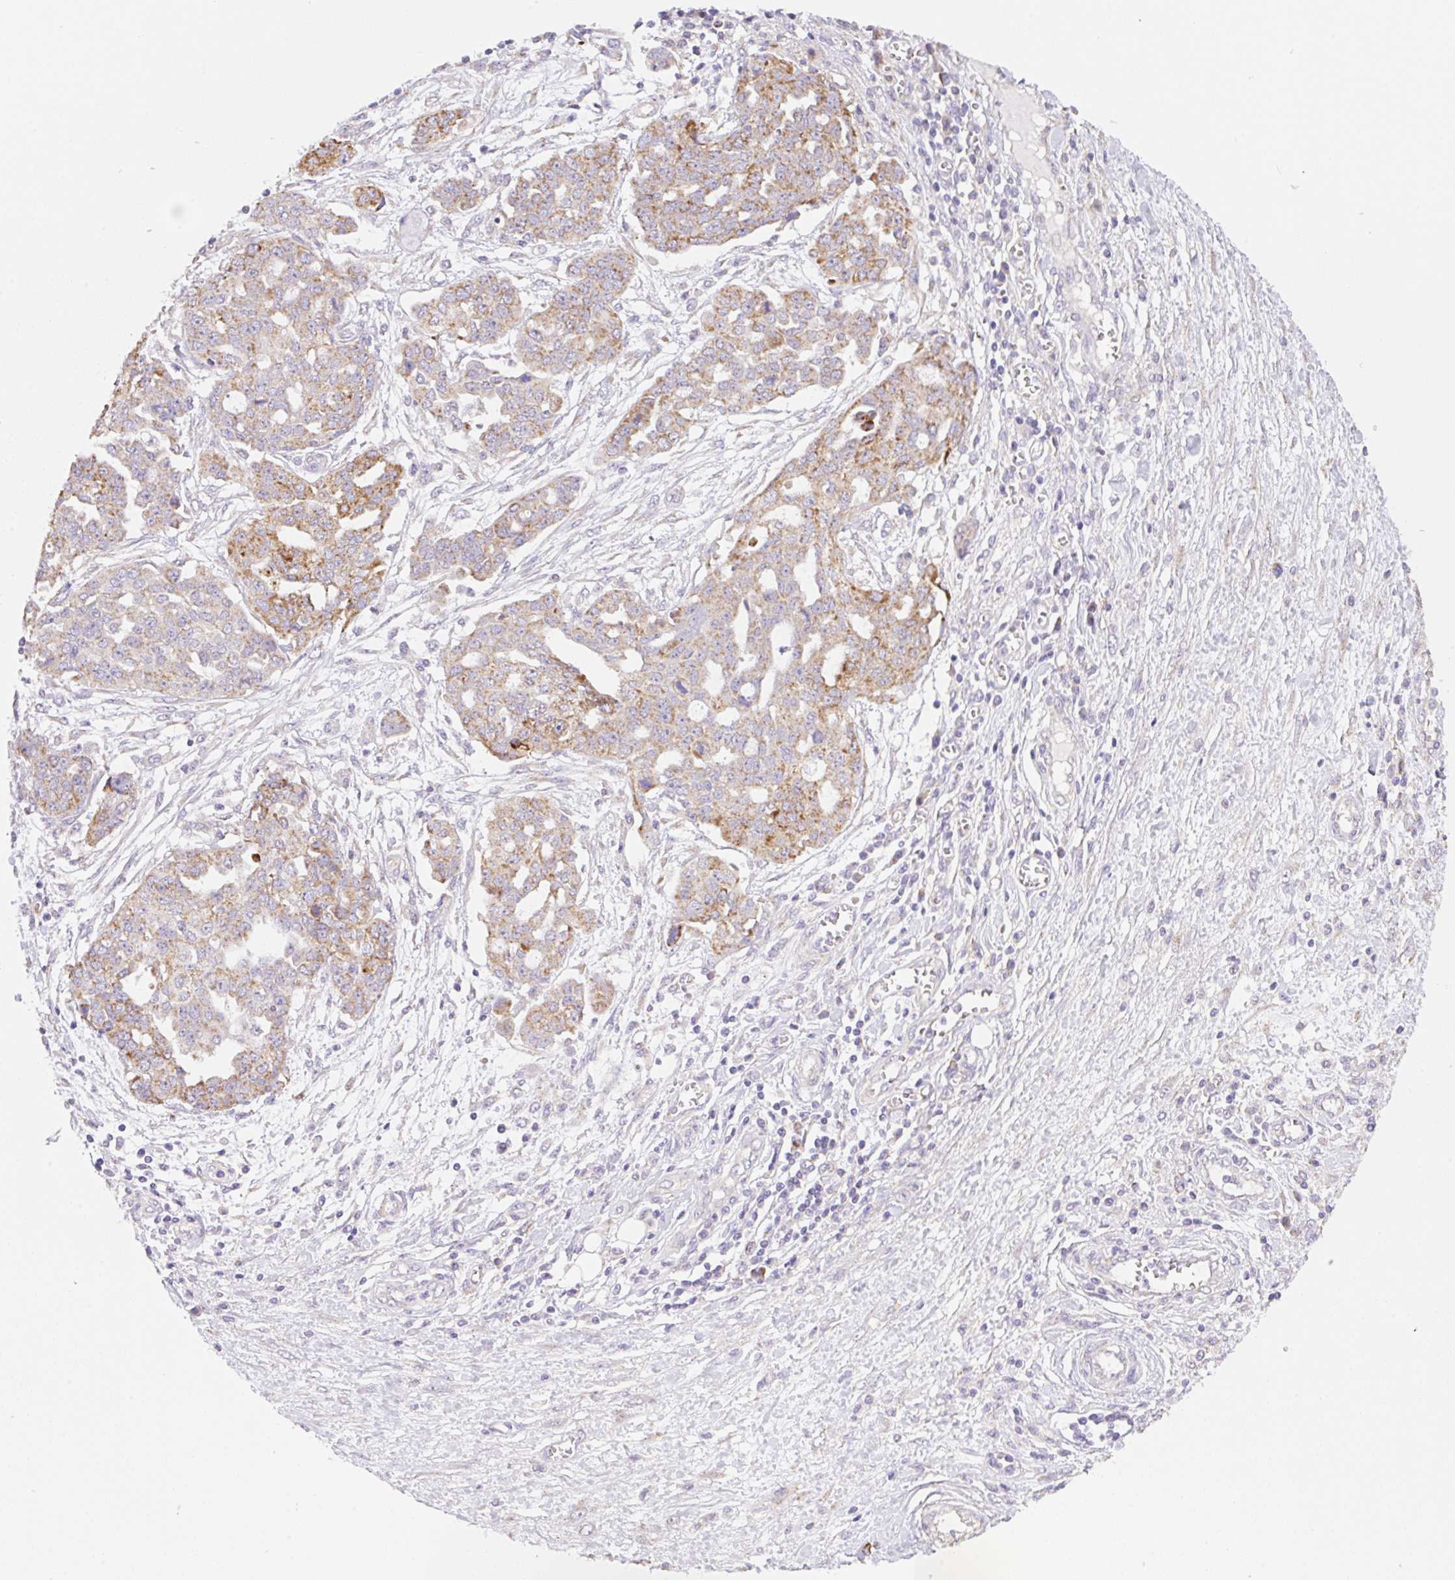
{"staining": {"intensity": "moderate", "quantity": "25%-75%", "location": "cytoplasmic/membranous"}, "tissue": "ovarian cancer", "cell_type": "Tumor cells", "image_type": "cancer", "snomed": [{"axis": "morphology", "description": "Cystadenocarcinoma, serous, NOS"}, {"axis": "topography", "description": "Soft tissue"}, {"axis": "topography", "description": "Ovary"}], "caption": "The photomicrograph displays immunohistochemical staining of serous cystadenocarcinoma (ovarian). There is moderate cytoplasmic/membranous staining is seen in about 25%-75% of tumor cells.", "gene": "COPZ2", "patient": {"sex": "female", "age": 57}}